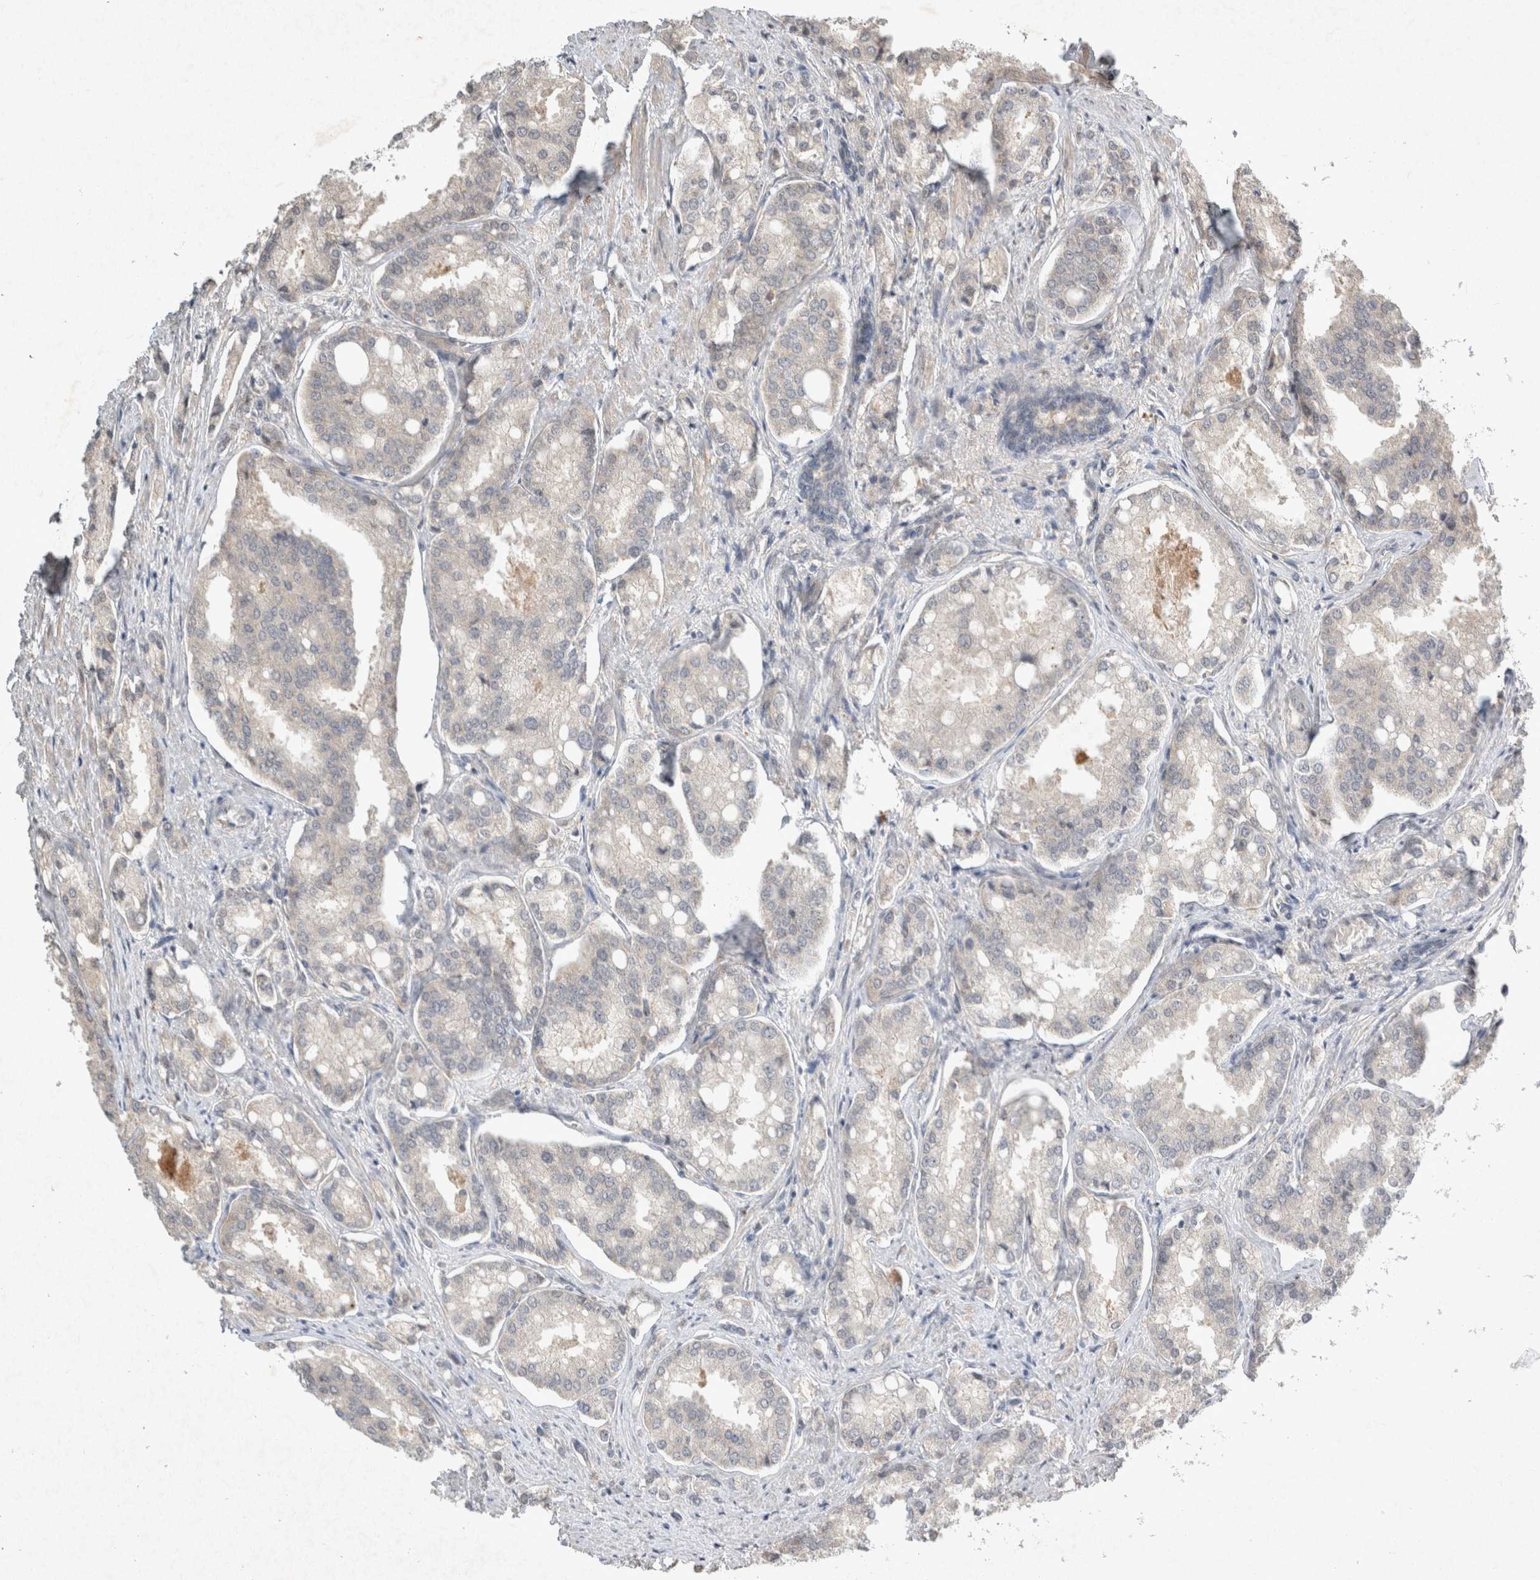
{"staining": {"intensity": "negative", "quantity": "none", "location": "none"}, "tissue": "prostate cancer", "cell_type": "Tumor cells", "image_type": "cancer", "snomed": [{"axis": "morphology", "description": "Adenocarcinoma, High grade"}, {"axis": "topography", "description": "Prostate"}], "caption": "A high-resolution histopathology image shows IHC staining of prostate cancer, which demonstrates no significant expression in tumor cells. The staining was performed using DAB to visualize the protein expression in brown, while the nuclei were stained in blue with hematoxylin (Magnification: 20x).", "gene": "LOXL2", "patient": {"sex": "male", "age": 50}}